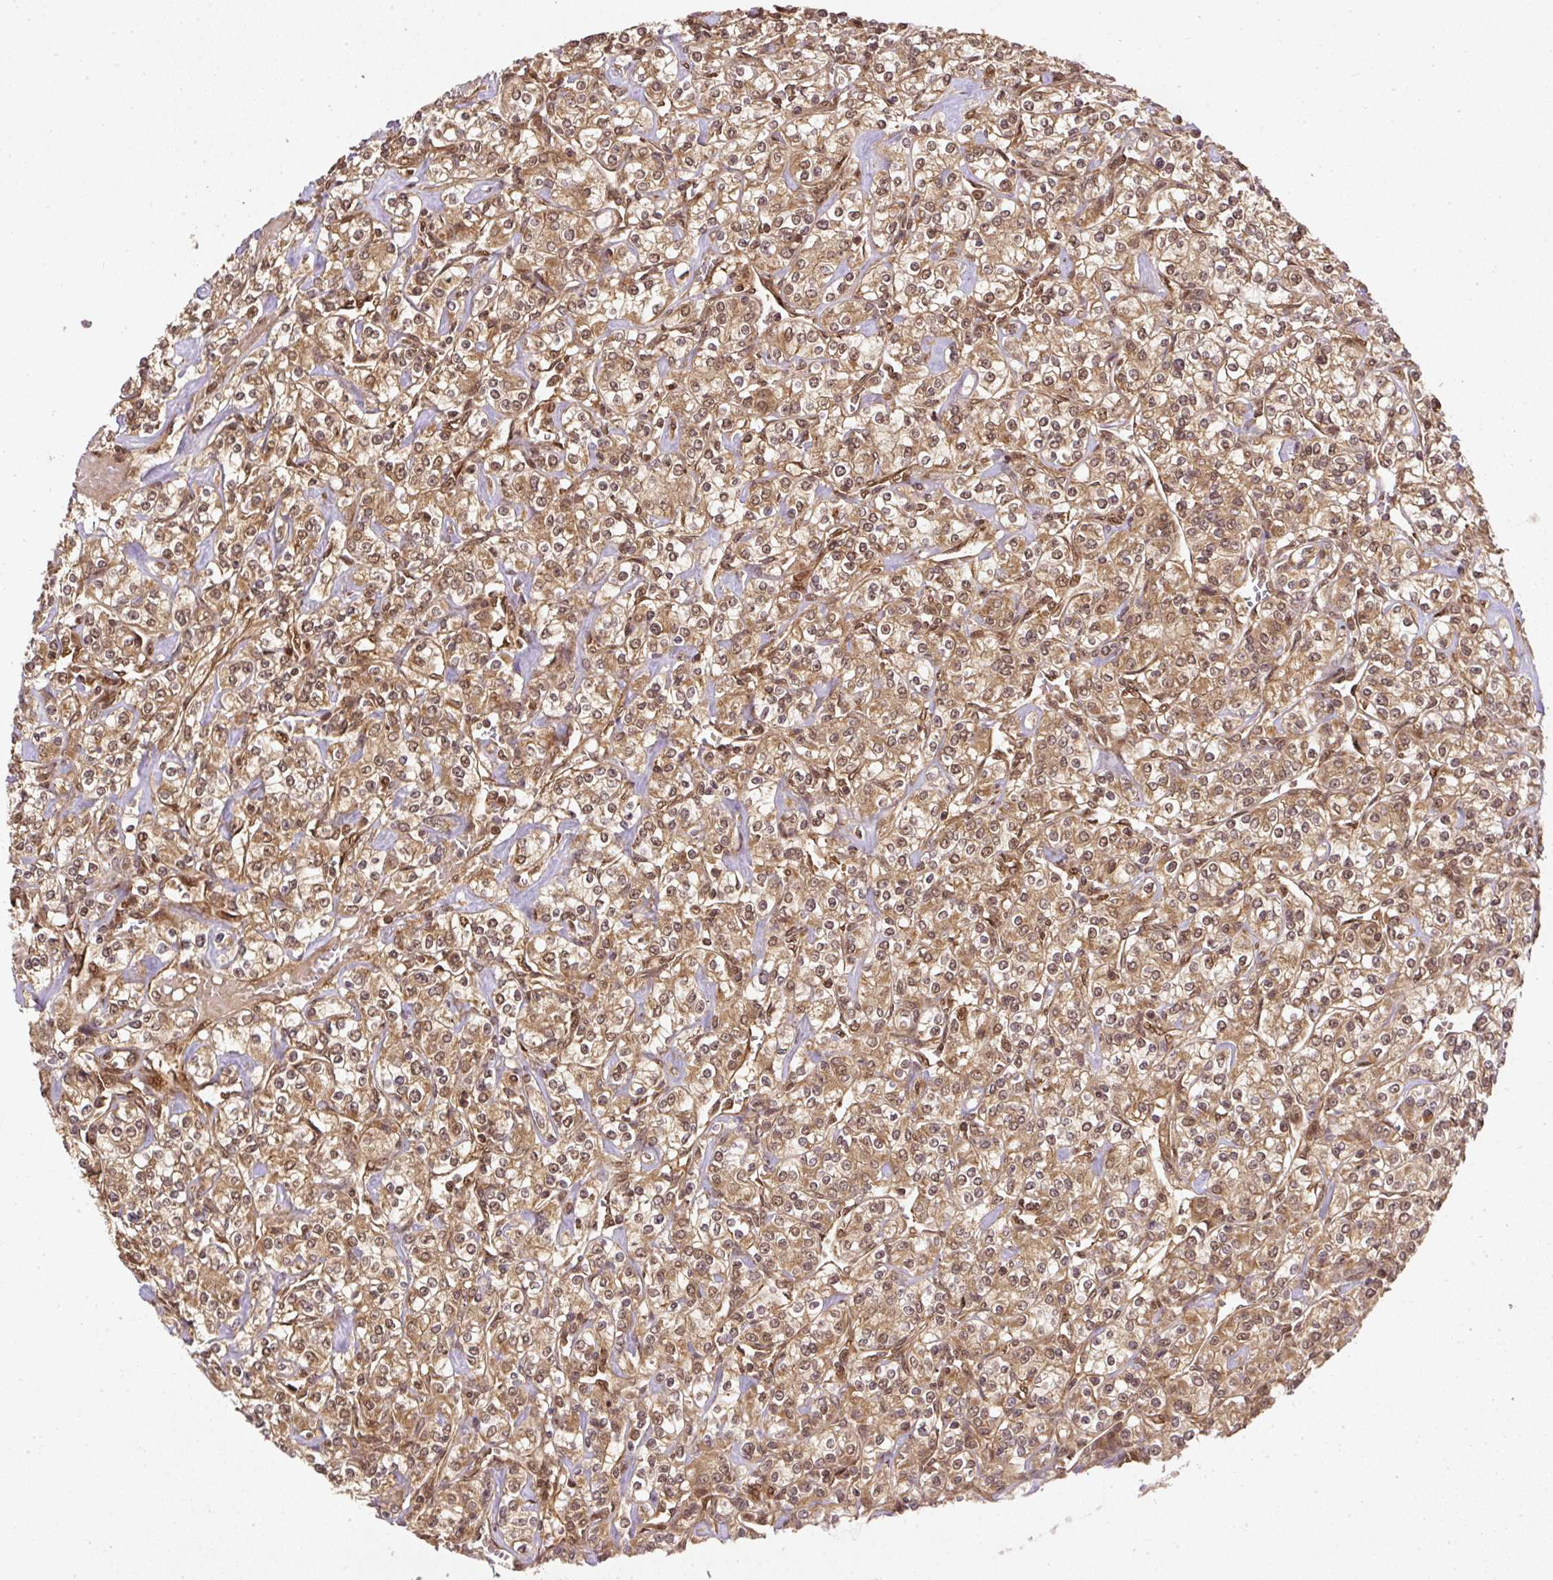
{"staining": {"intensity": "moderate", "quantity": ">75%", "location": "cytoplasmic/membranous,nuclear"}, "tissue": "renal cancer", "cell_type": "Tumor cells", "image_type": "cancer", "snomed": [{"axis": "morphology", "description": "Adenocarcinoma, NOS"}, {"axis": "topography", "description": "Kidney"}], "caption": "There is medium levels of moderate cytoplasmic/membranous and nuclear expression in tumor cells of renal adenocarcinoma, as demonstrated by immunohistochemical staining (brown color).", "gene": "PSMD1", "patient": {"sex": "male", "age": 77}}